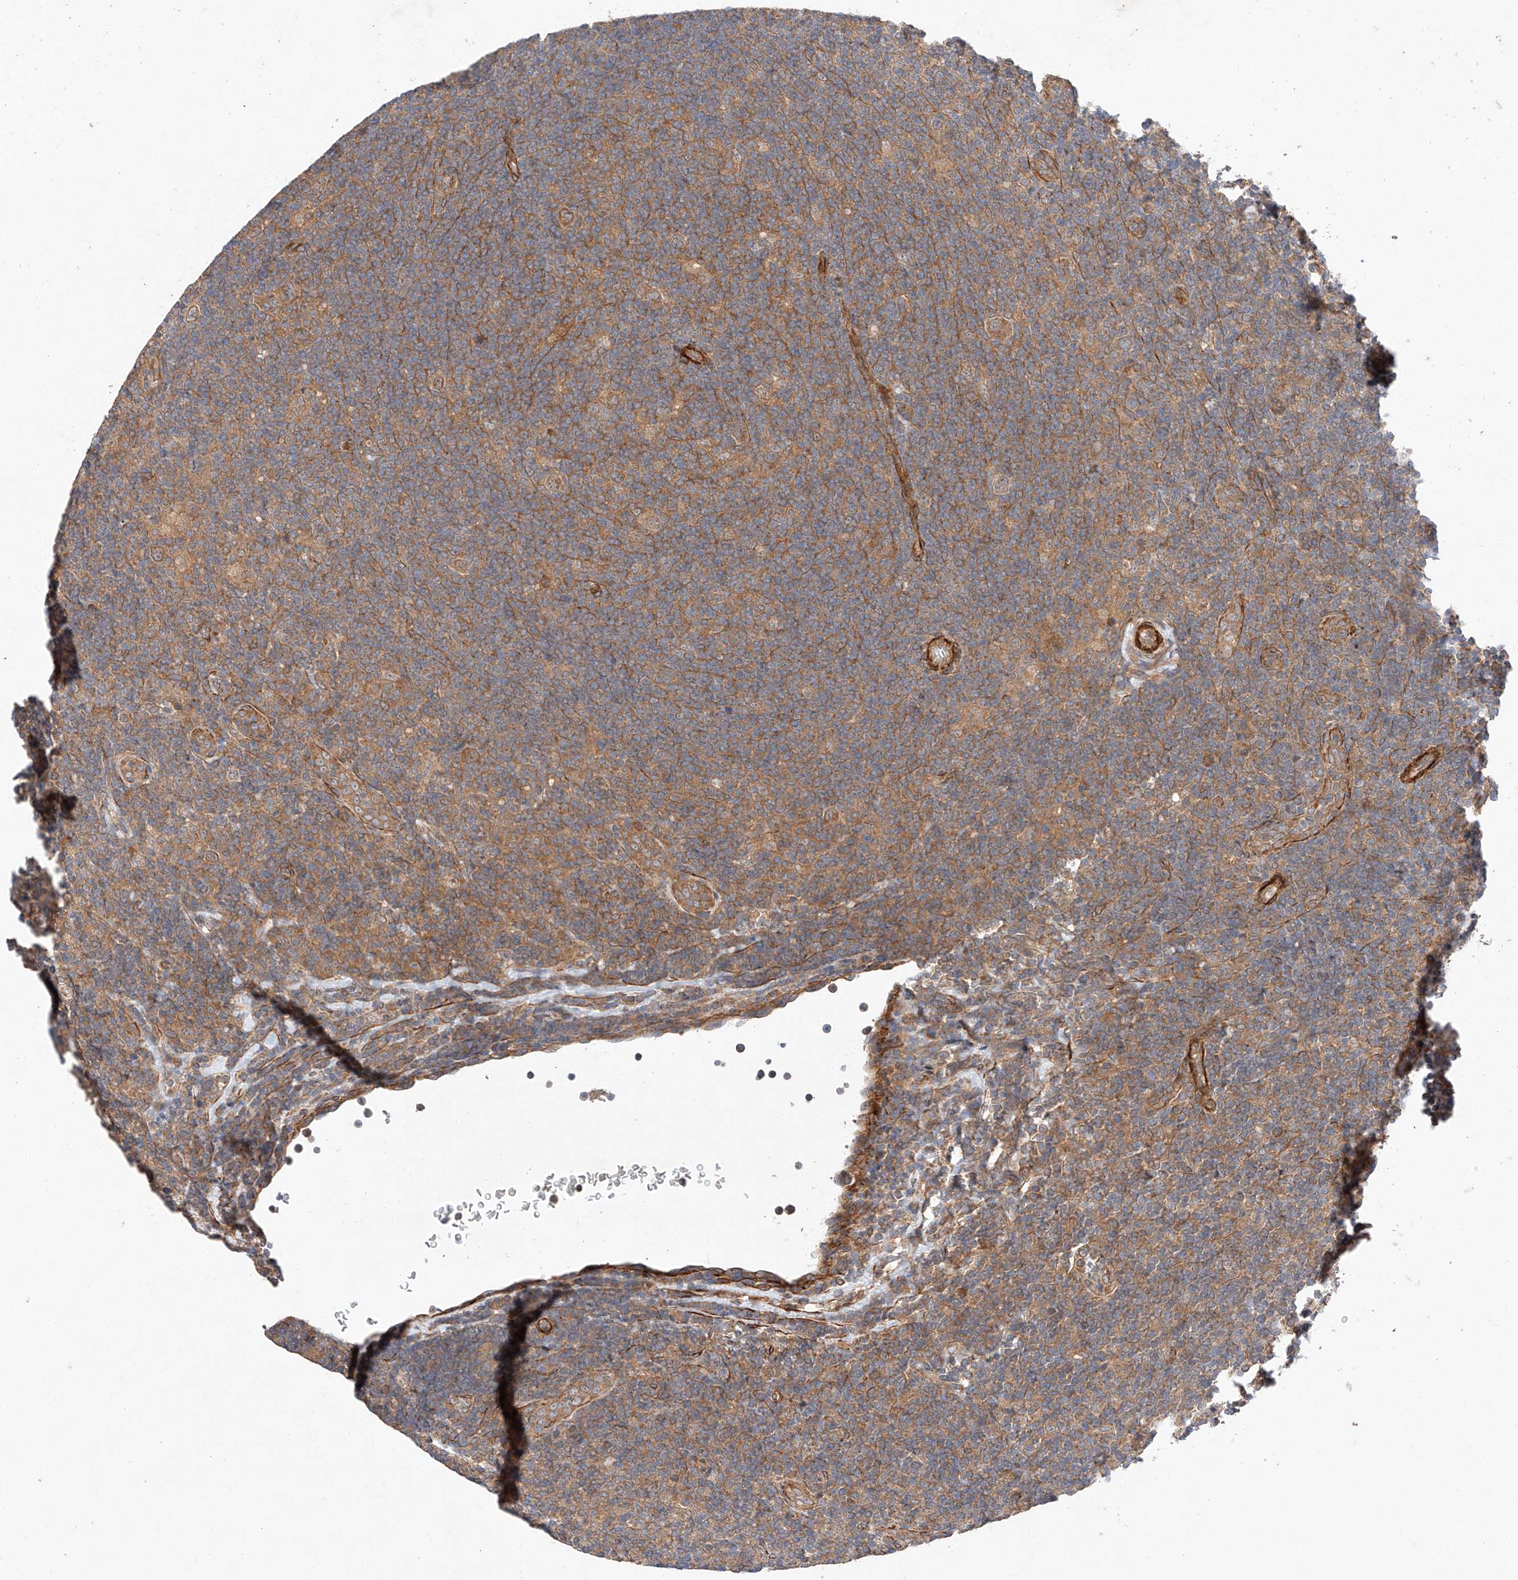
{"staining": {"intensity": "moderate", "quantity": ">75%", "location": "cytoplasmic/membranous"}, "tissue": "lymphoma", "cell_type": "Tumor cells", "image_type": "cancer", "snomed": [{"axis": "morphology", "description": "Hodgkin's disease, NOS"}, {"axis": "topography", "description": "Lymph node"}], "caption": "The photomicrograph displays immunohistochemical staining of Hodgkin's disease. There is moderate cytoplasmic/membranous positivity is identified in about >75% of tumor cells. (DAB (3,3'-diaminobenzidine) = brown stain, brightfield microscopy at high magnification).", "gene": "RAB23", "patient": {"sex": "female", "age": 57}}